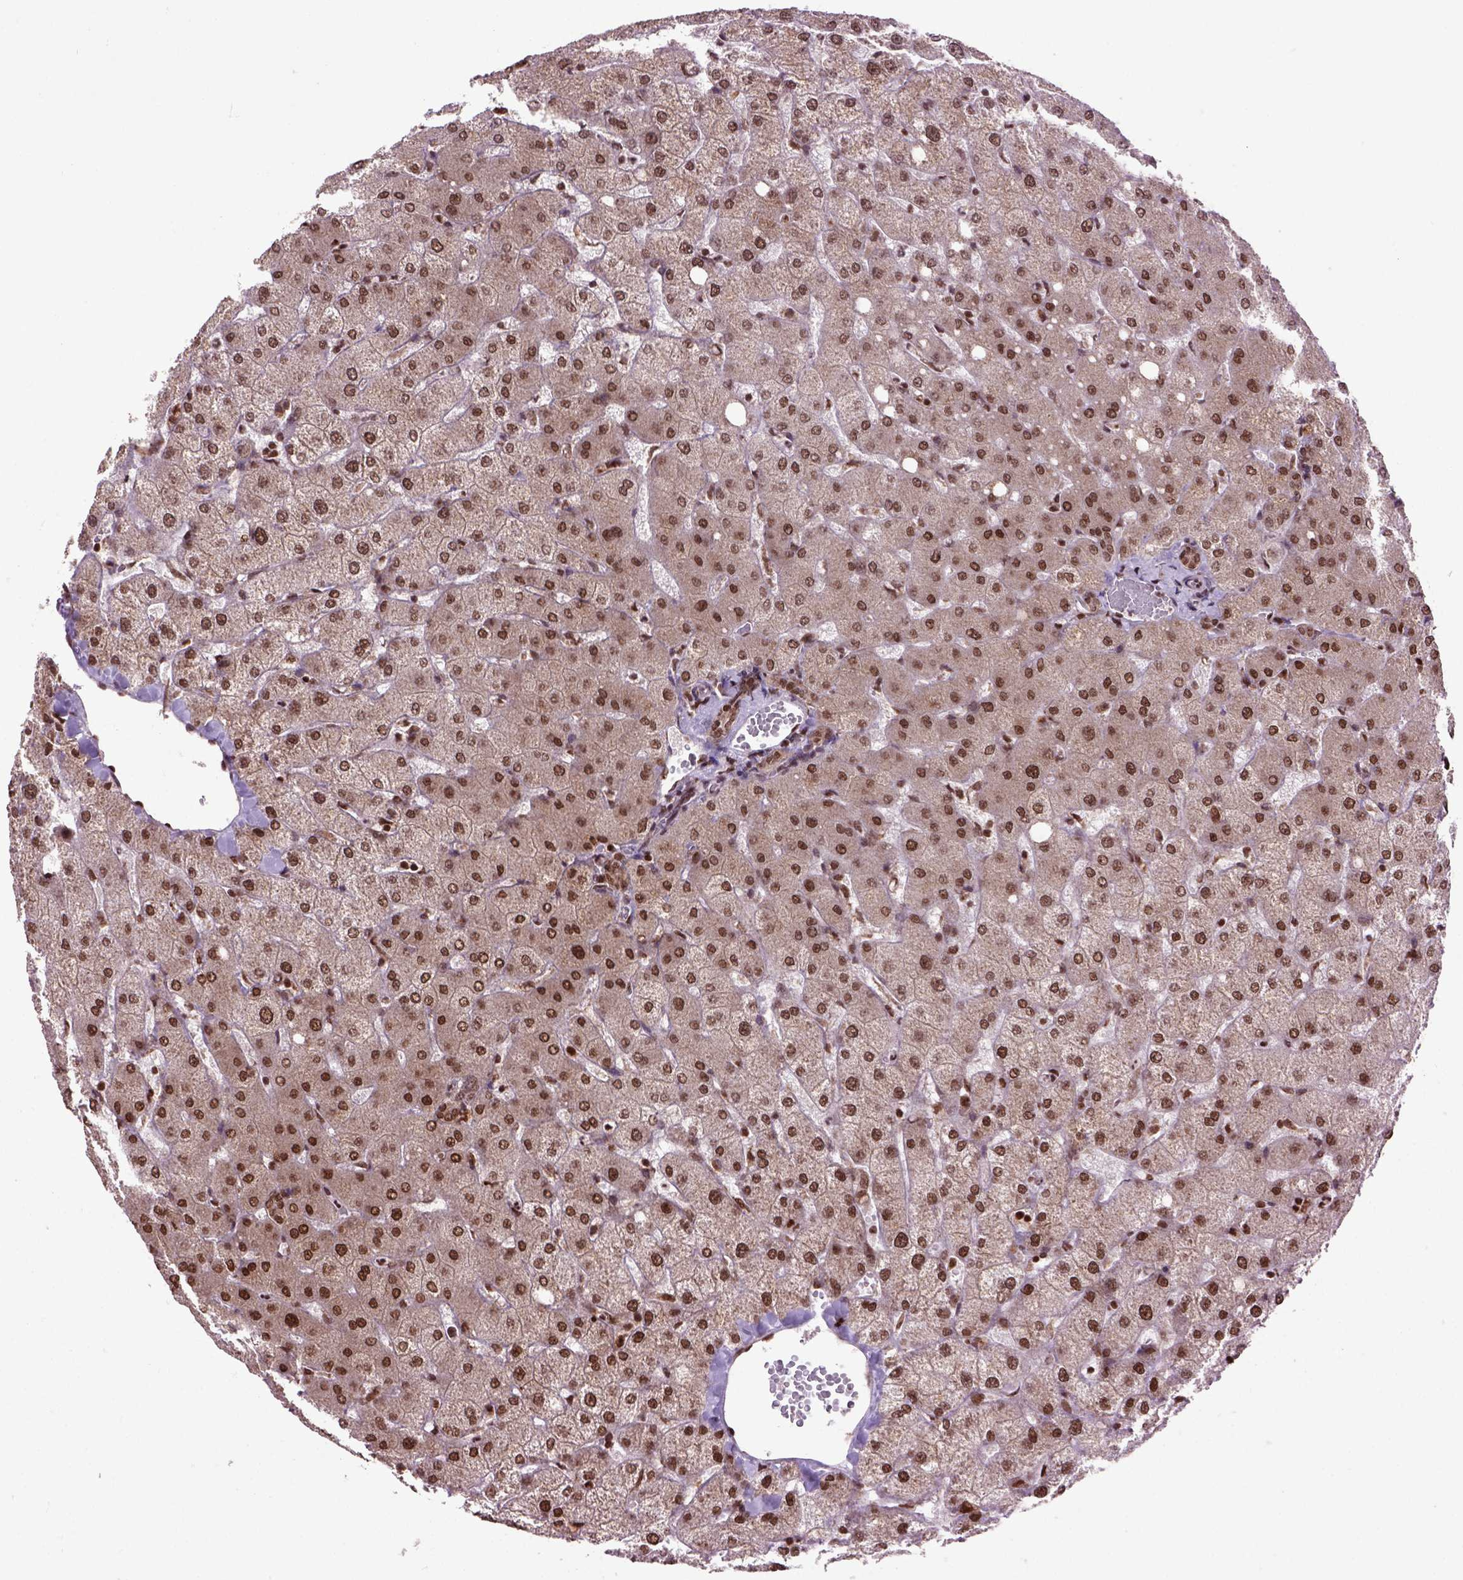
{"staining": {"intensity": "moderate", "quantity": ">75%", "location": "nuclear"}, "tissue": "liver", "cell_type": "Cholangiocytes", "image_type": "normal", "snomed": [{"axis": "morphology", "description": "Normal tissue, NOS"}, {"axis": "topography", "description": "Liver"}], "caption": "Moderate nuclear protein expression is appreciated in approximately >75% of cholangiocytes in liver. The protein of interest is stained brown, and the nuclei are stained in blue (DAB IHC with brightfield microscopy, high magnification).", "gene": "CELF1", "patient": {"sex": "female", "age": 54}}